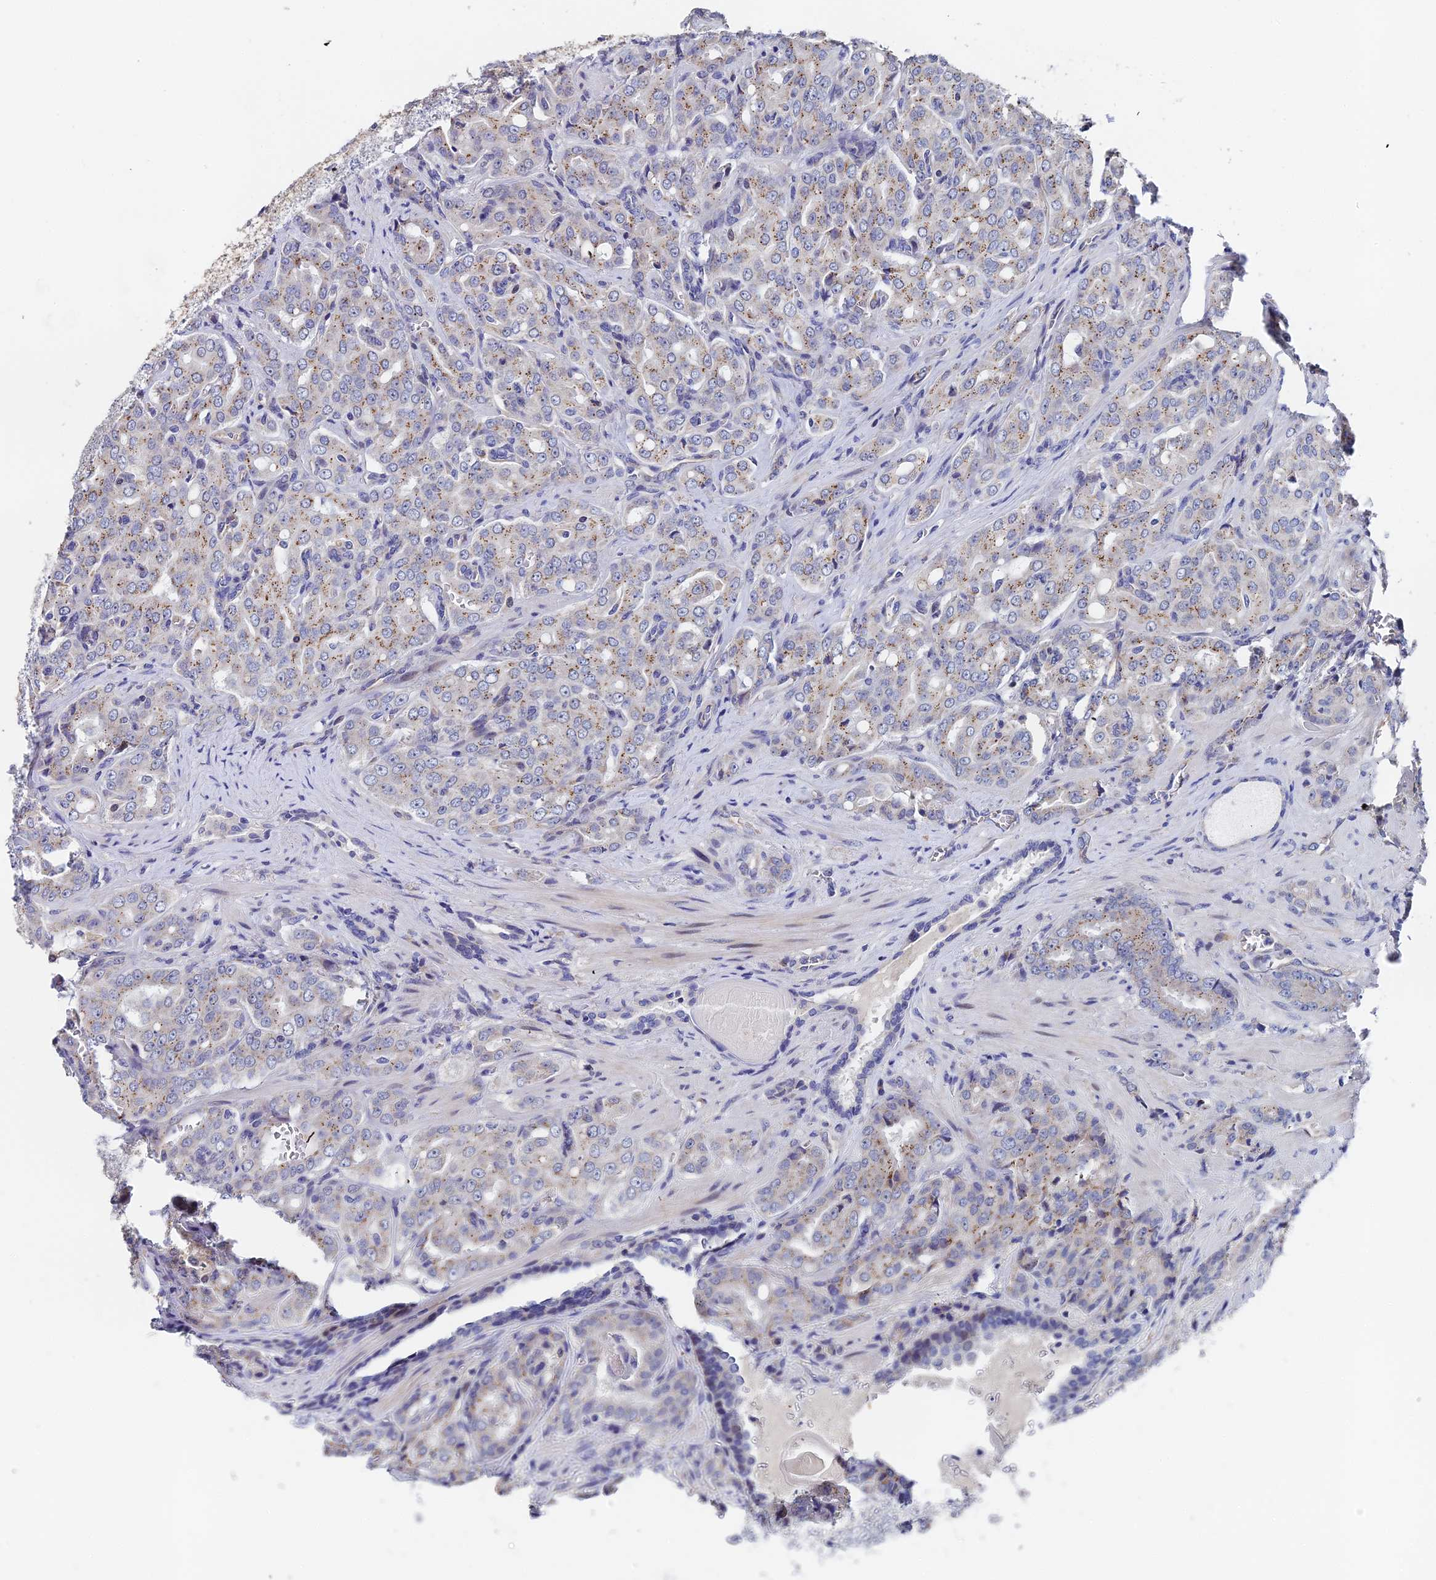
{"staining": {"intensity": "moderate", "quantity": "<25%", "location": "cytoplasmic/membranous"}, "tissue": "prostate cancer", "cell_type": "Tumor cells", "image_type": "cancer", "snomed": [{"axis": "morphology", "description": "Adenocarcinoma, High grade"}, {"axis": "topography", "description": "Prostate"}], "caption": "Moderate cytoplasmic/membranous expression for a protein is seen in about <25% of tumor cells of high-grade adenocarcinoma (prostate) using immunohistochemistry.", "gene": "ENSG00000268674", "patient": {"sex": "male", "age": 68}}